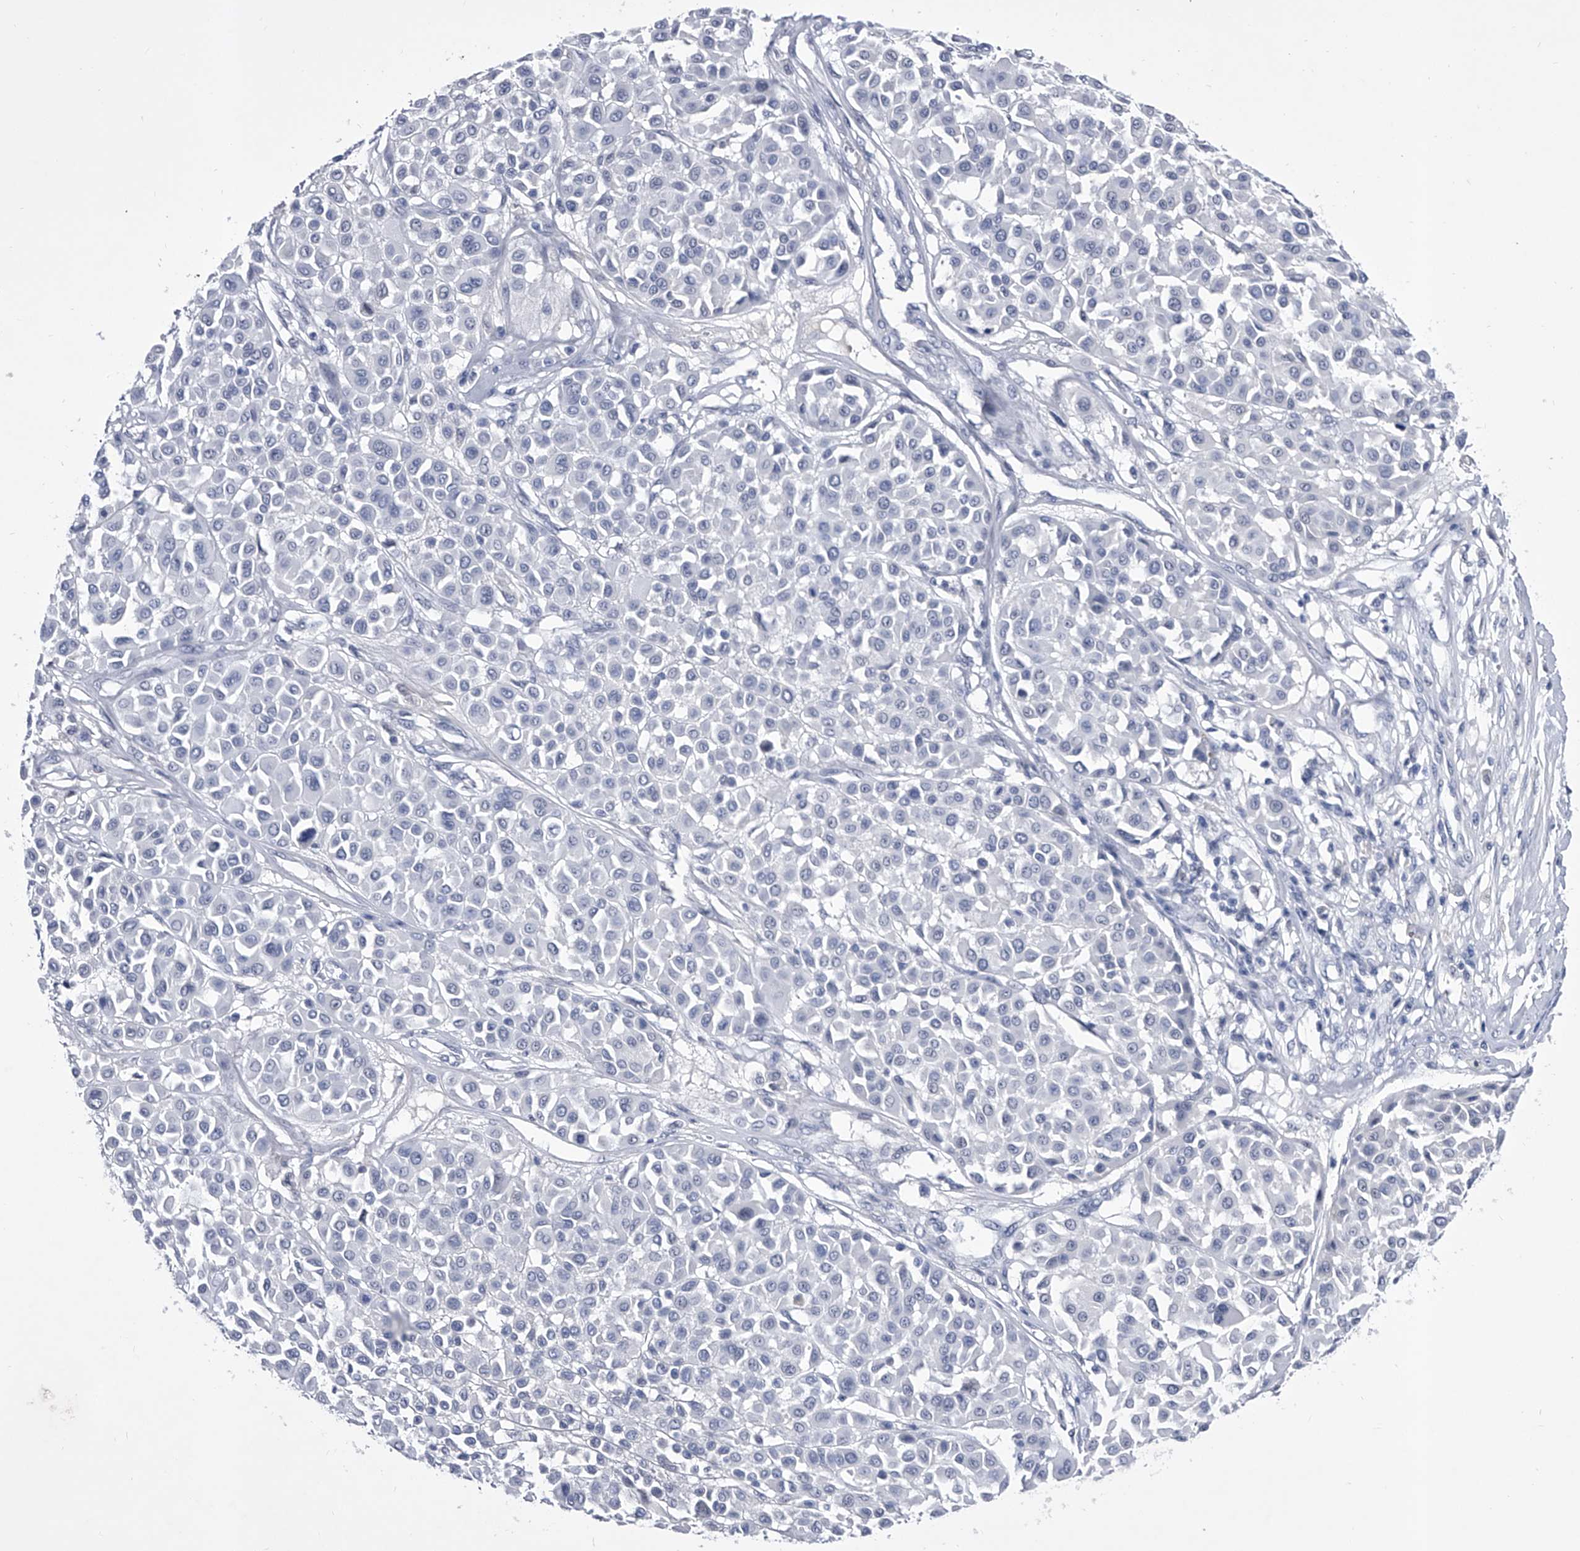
{"staining": {"intensity": "negative", "quantity": "none", "location": "none"}, "tissue": "melanoma", "cell_type": "Tumor cells", "image_type": "cancer", "snomed": [{"axis": "morphology", "description": "Malignant melanoma, Metastatic site"}, {"axis": "topography", "description": "Soft tissue"}], "caption": "Image shows no significant protein expression in tumor cells of malignant melanoma (metastatic site).", "gene": "CRISP2", "patient": {"sex": "male", "age": 41}}